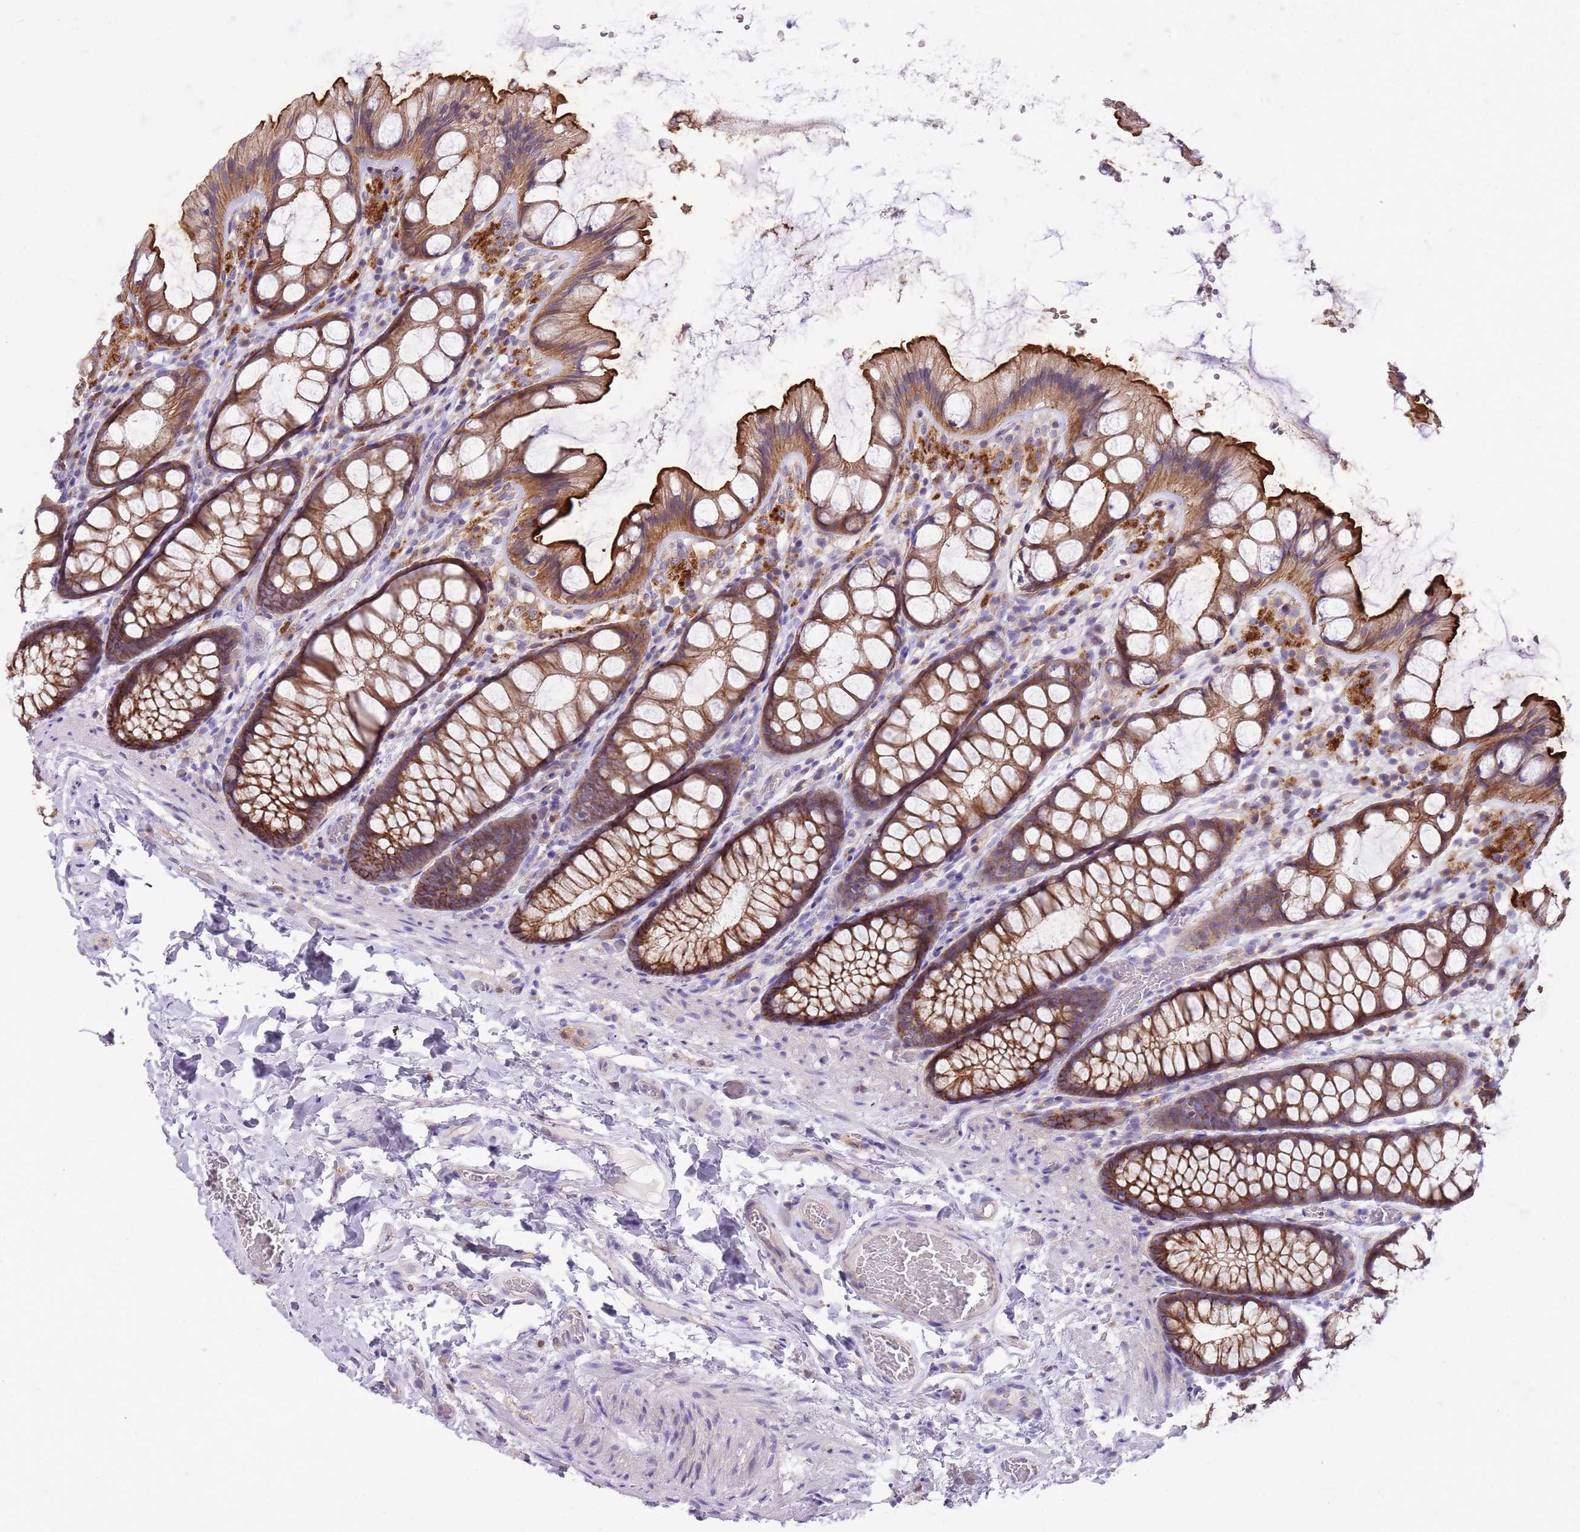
{"staining": {"intensity": "negative", "quantity": "none", "location": "none"}, "tissue": "colon", "cell_type": "Endothelial cells", "image_type": "normal", "snomed": [{"axis": "morphology", "description": "Normal tissue, NOS"}, {"axis": "topography", "description": "Colon"}], "caption": "Endothelial cells are negative for brown protein staining in unremarkable colon. The staining is performed using DAB brown chromogen with nuclei counter-stained in using hematoxylin.", "gene": "WDR90", "patient": {"sex": "male", "age": 47}}